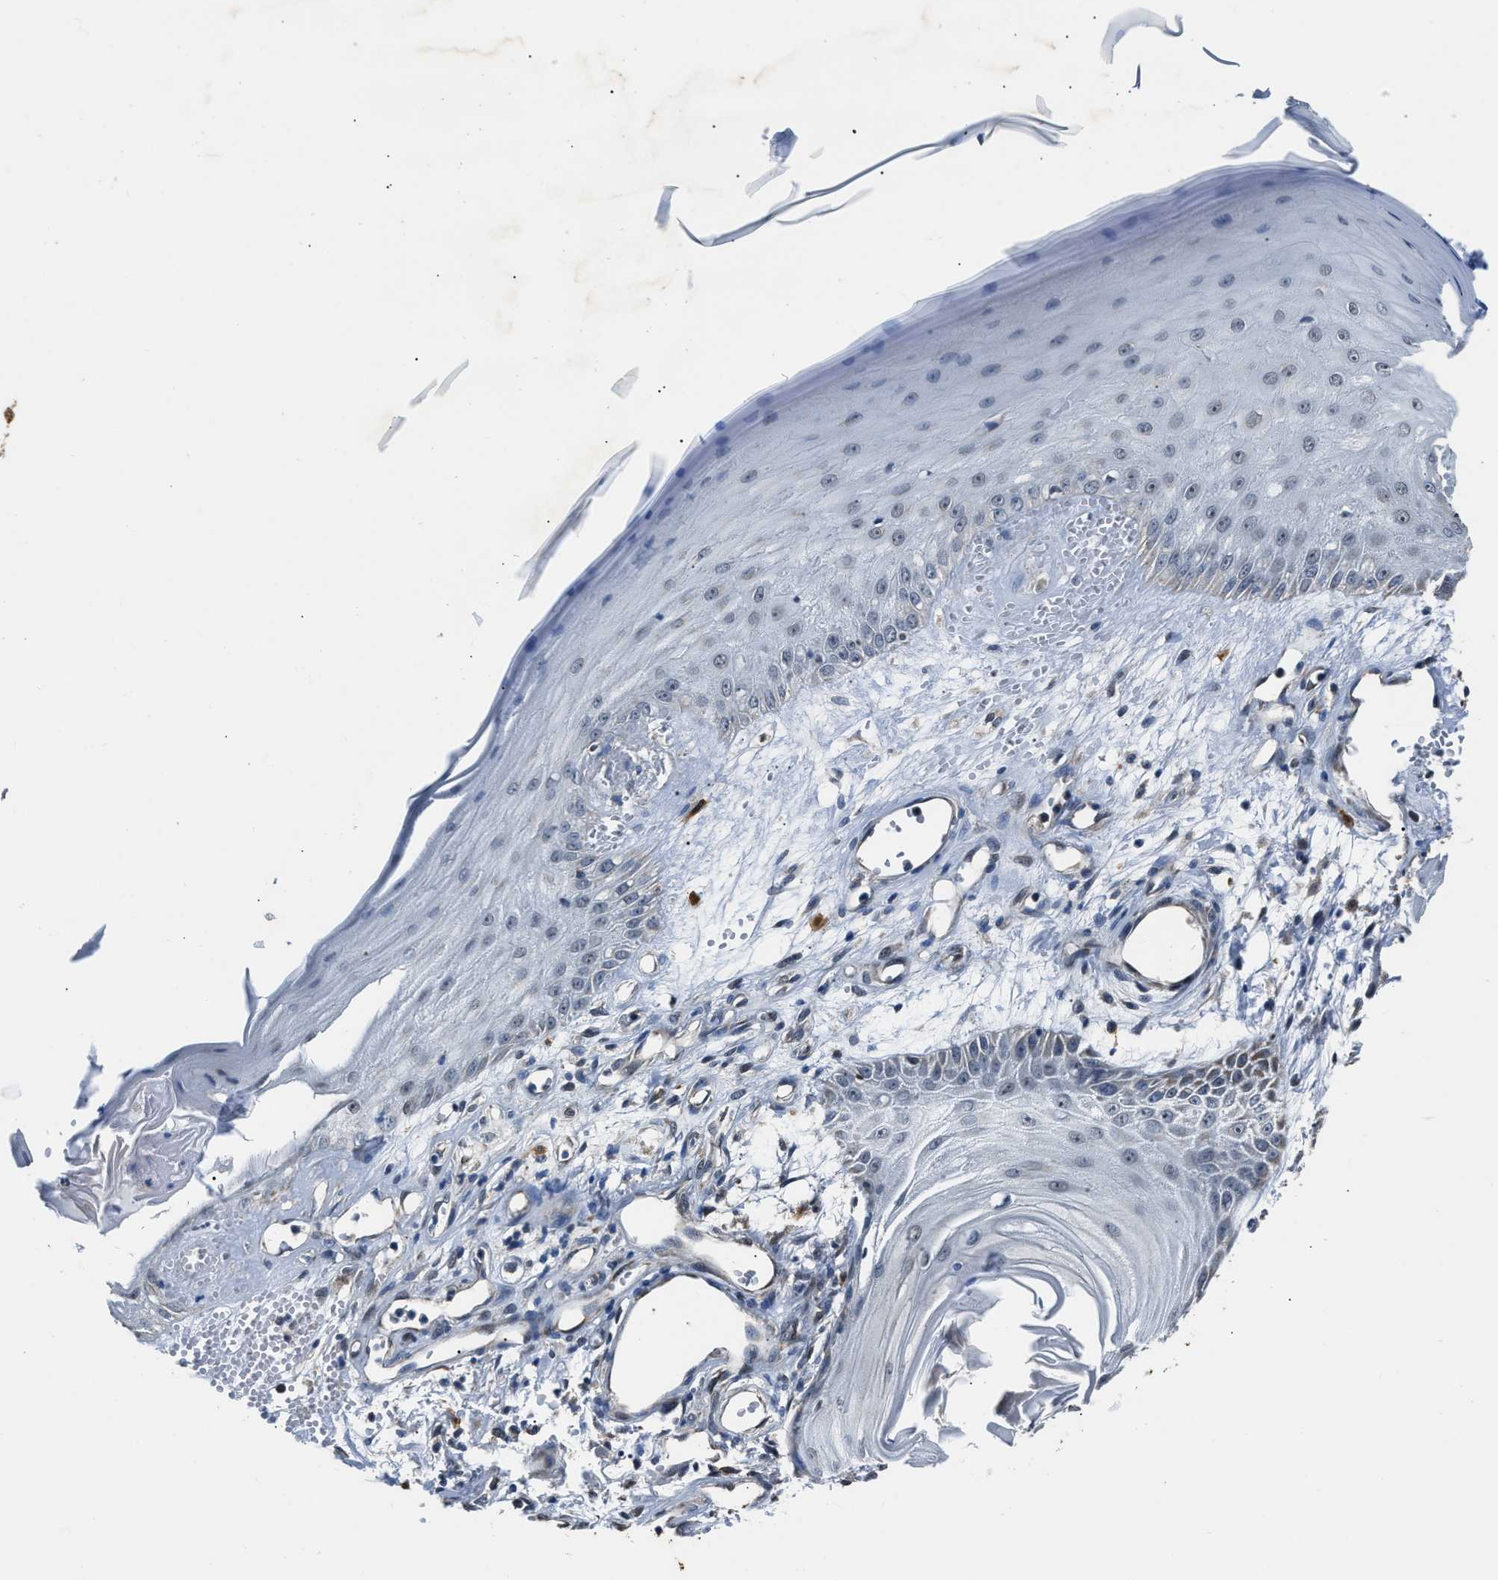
{"staining": {"intensity": "negative", "quantity": "none", "location": "none"}, "tissue": "skin cancer", "cell_type": "Tumor cells", "image_type": "cancer", "snomed": [{"axis": "morphology", "description": "Squamous cell carcinoma, NOS"}, {"axis": "topography", "description": "Skin"}], "caption": "Immunohistochemistry (IHC) photomicrograph of neoplastic tissue: skin cancer stained with DAB (3,3'-diaminobenzidine) displays no significant protein staining in tumor cells.", "gene": "NSUN5", "patient": {"sex": "male", "age": 74}}